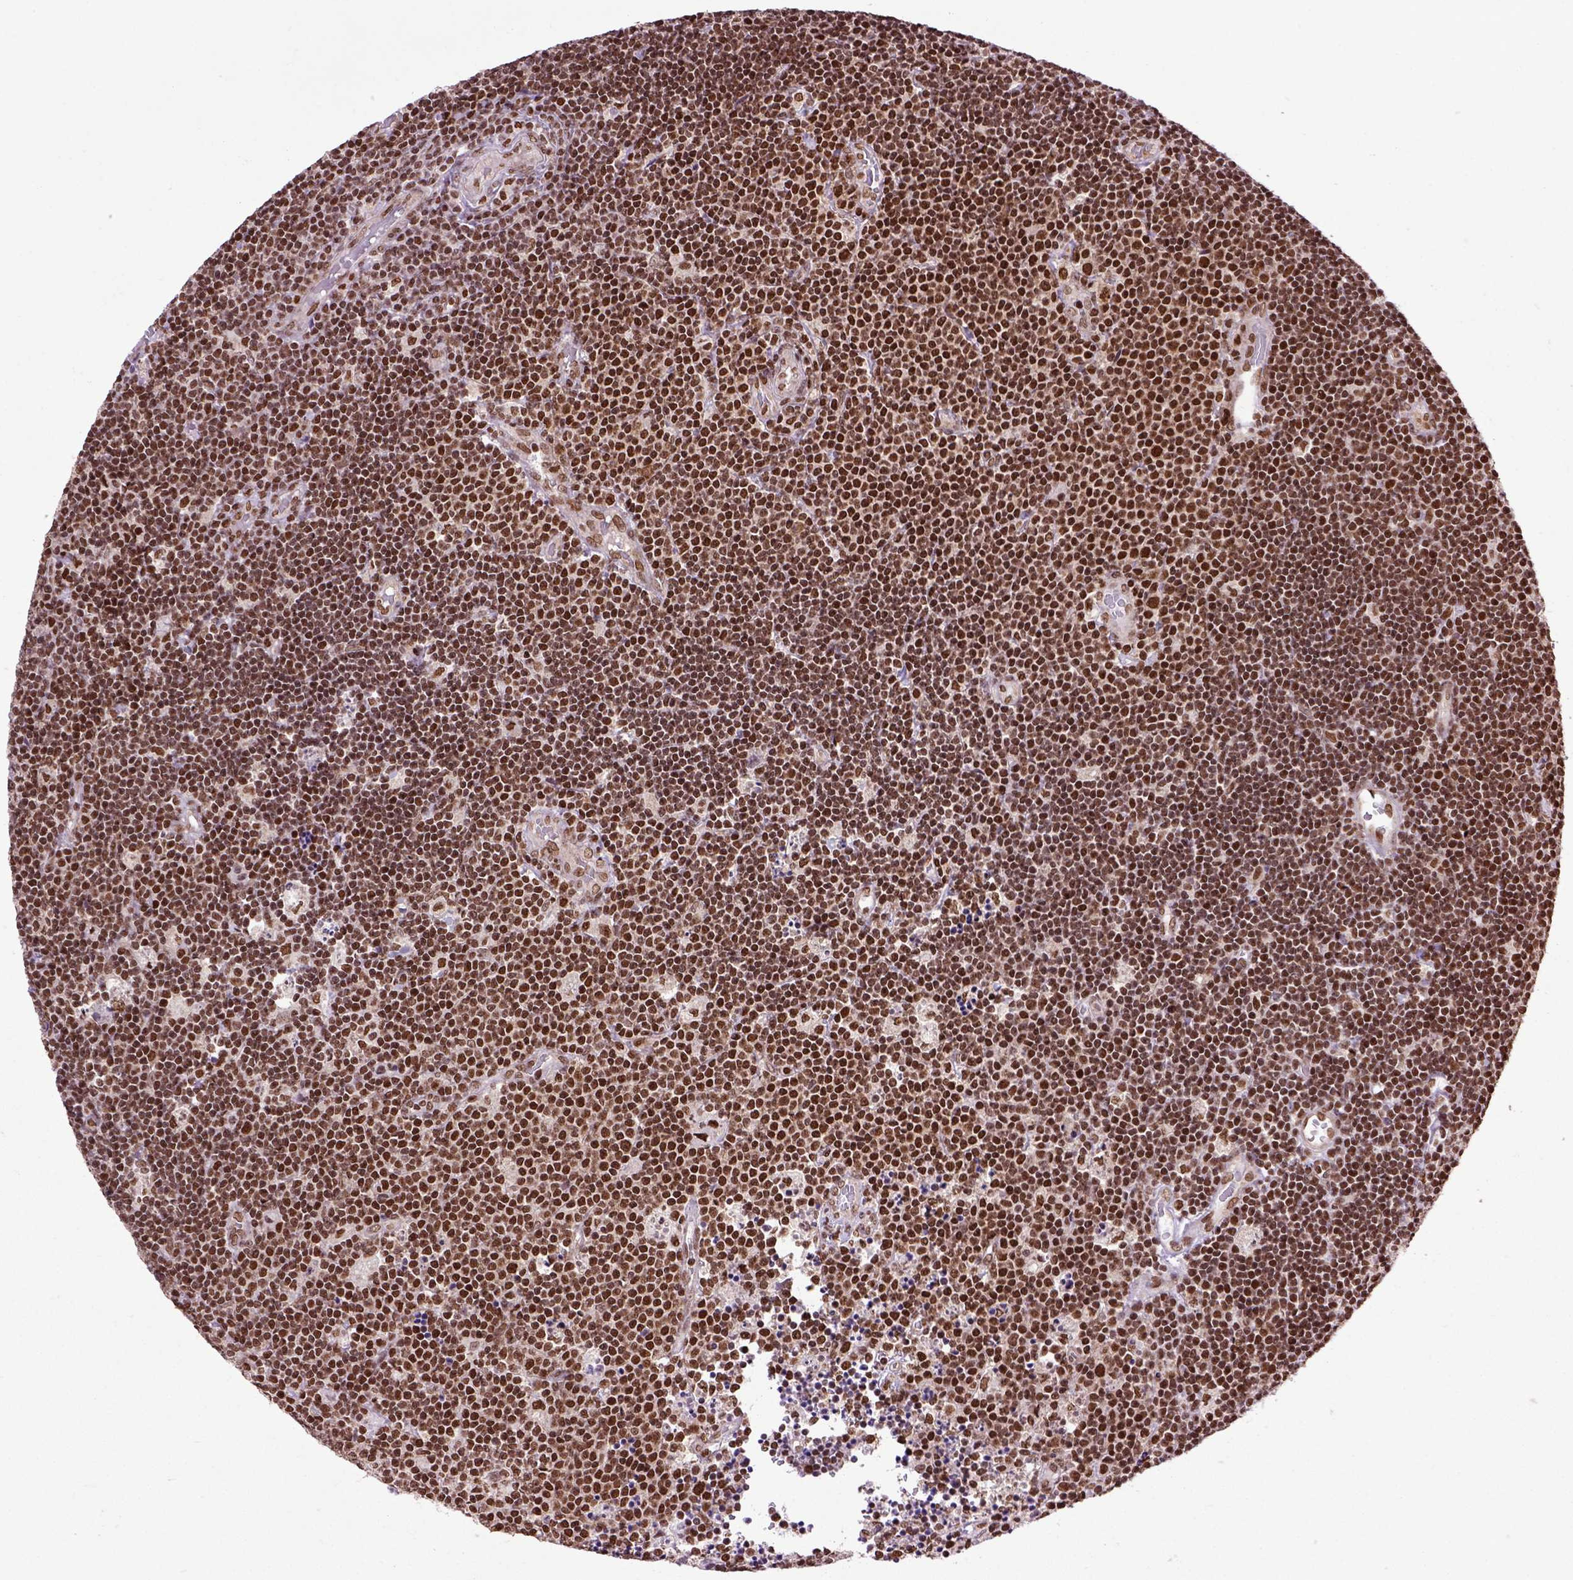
{"staining": {"intensity": "strong", "quantity": ">75%", "location": "nuclear"}, "tissue": "lymphoma", "cell_type": "Tumor cells", "image_type": "cancer", "snomed": [{"axis": "morphology", "description": "Malignant lymphoma, non-Hodgkin's type, Low grade"}, {"axis": "topography", "description": "Brain"}], "caption": "IHC of low-grade malignant lymphoma, non-Hodgkin's type demonstrates high levels of strong nuclear expression in about >75% of tumor cells.", "gene": "CELF1", "patient": {"sex": "female", "age": 66}}